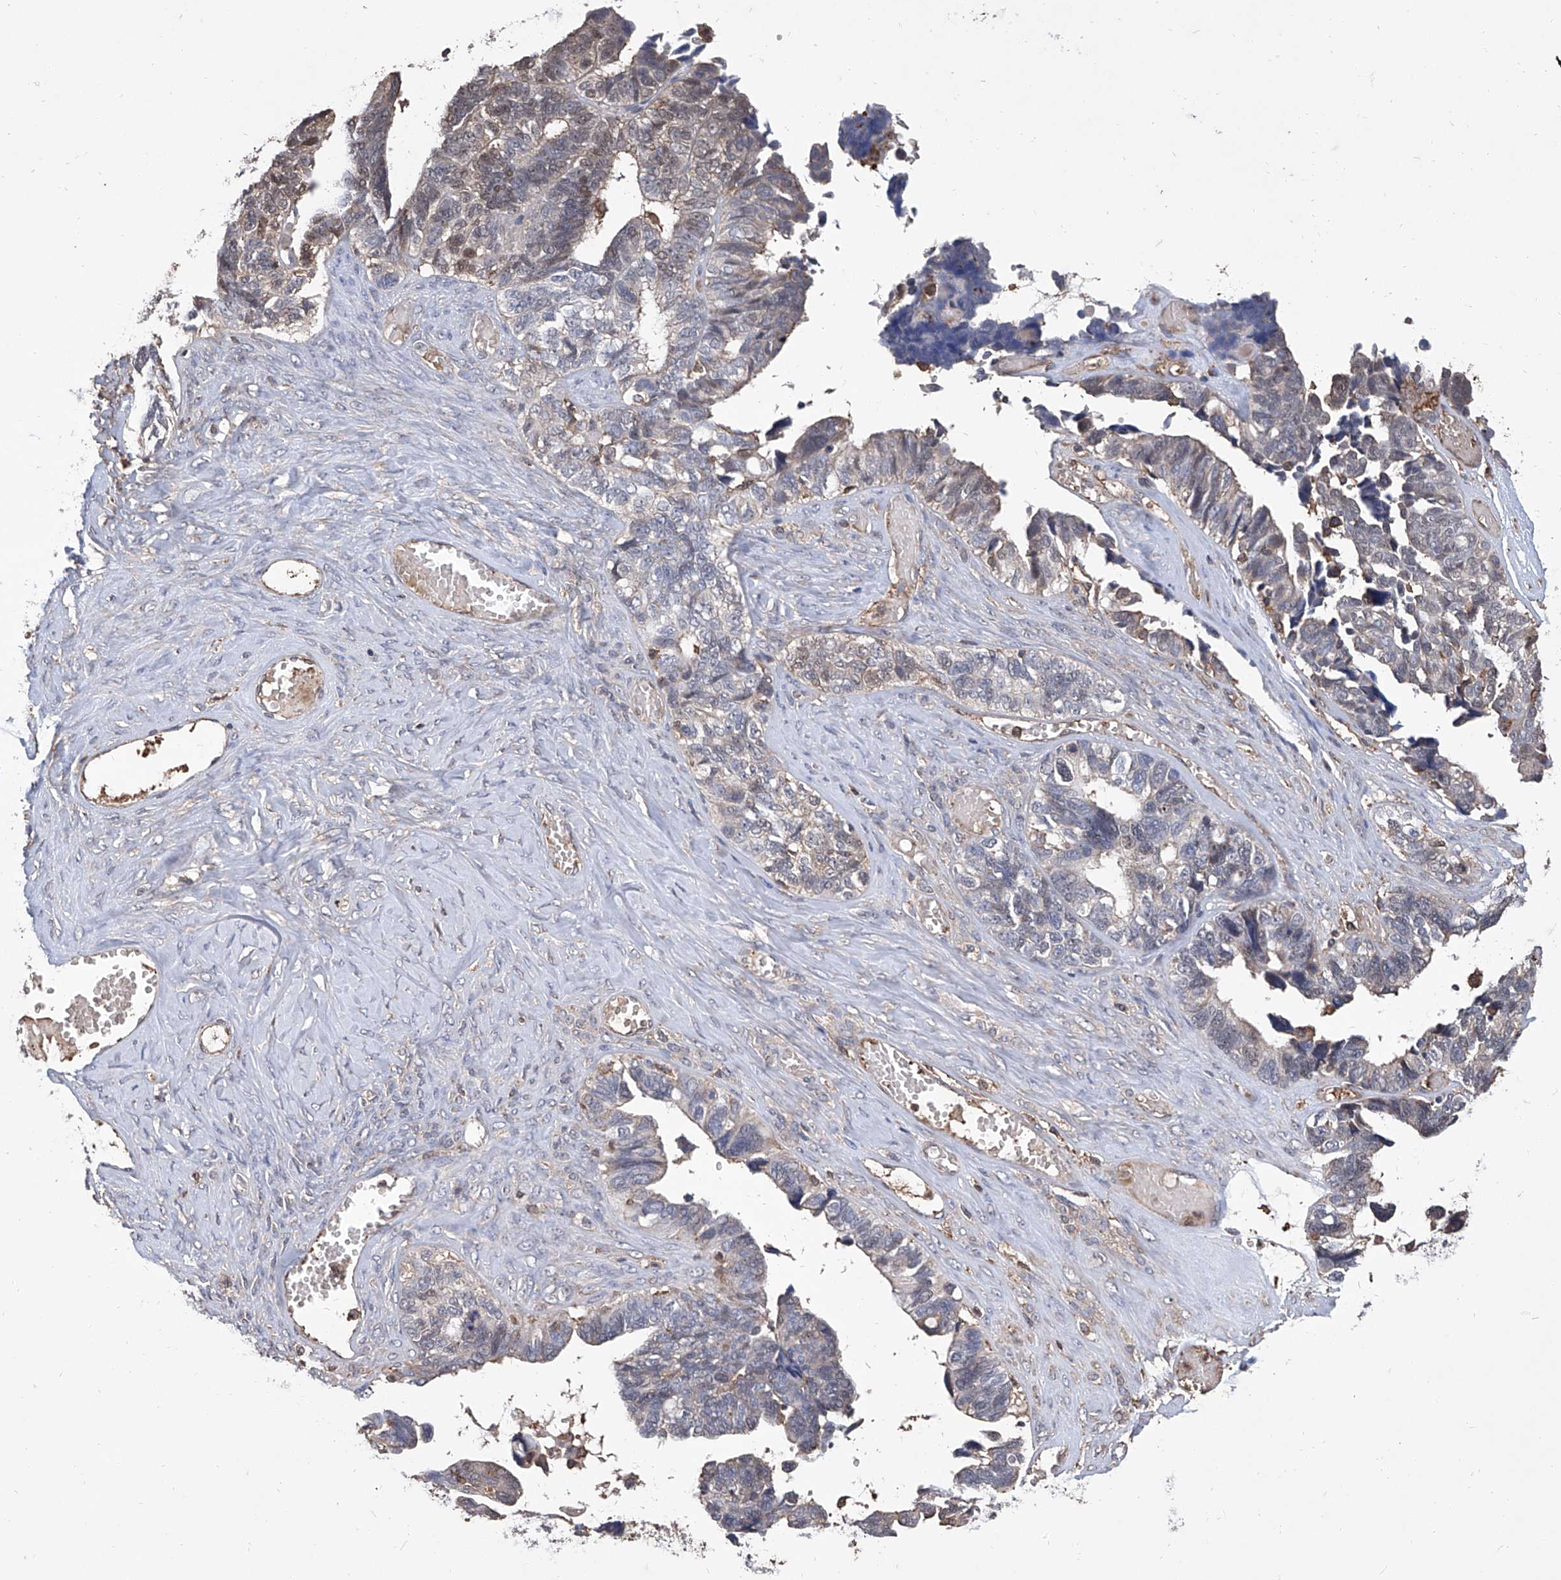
{"staining": {"intensity": "weak", "quantity": "<25%", "location": "cytoplasmic/membranous"}, "tissue": "ovarian cancer", "cell_type": "Tumor cells", "image_type": "cancer", "snomed": [{"axis": "morphology", "description": "Cystadenocarcinoma, serous, NOS"}, {"axis": "topography", "description": "Ovary"}], "caption": "Ovarian cancer stained for a protein using immunohistochemistry (IHC) demonstrates no staining tumor cells.", "gene": "GPT", "patient": {"sex": "female", "age": 79}}